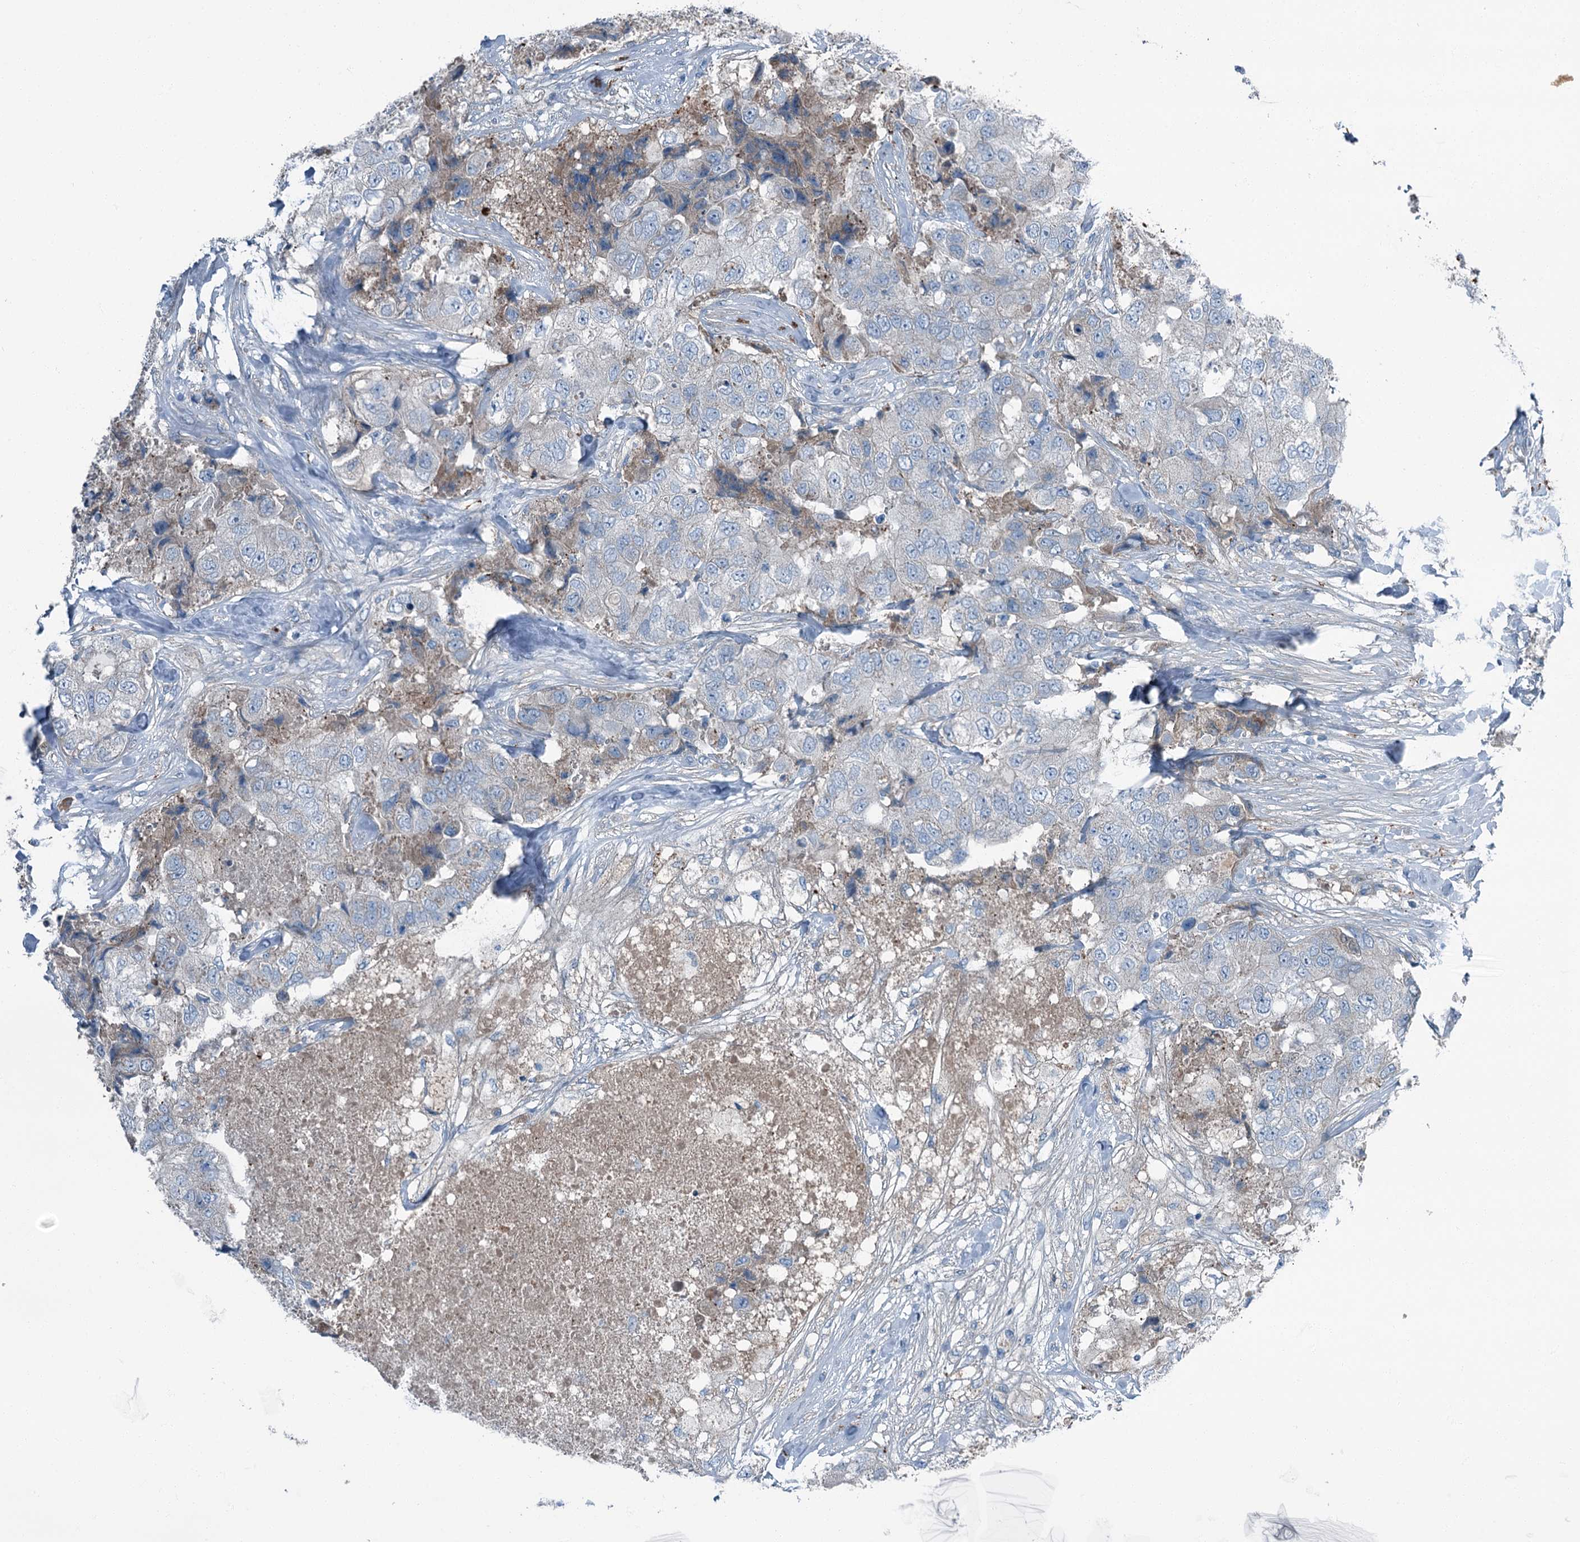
{"staining": {"intensity": "negative", "quantity": "none", "location": "none"}, "tissue": "breast cancer", "cell_type": "Tumor cells", "image_type": "cancer", "snomed": [{"axis": "morphology", "description": "Duct carcinoma"}, {"axis": "topography", "description": "Breast"}], "caption": "A micrograph of human breast intraductal carcinoma is negative for staining in tumor cells.", "gene": "AXL", "patient": {"sex": "female", "age": 62}}